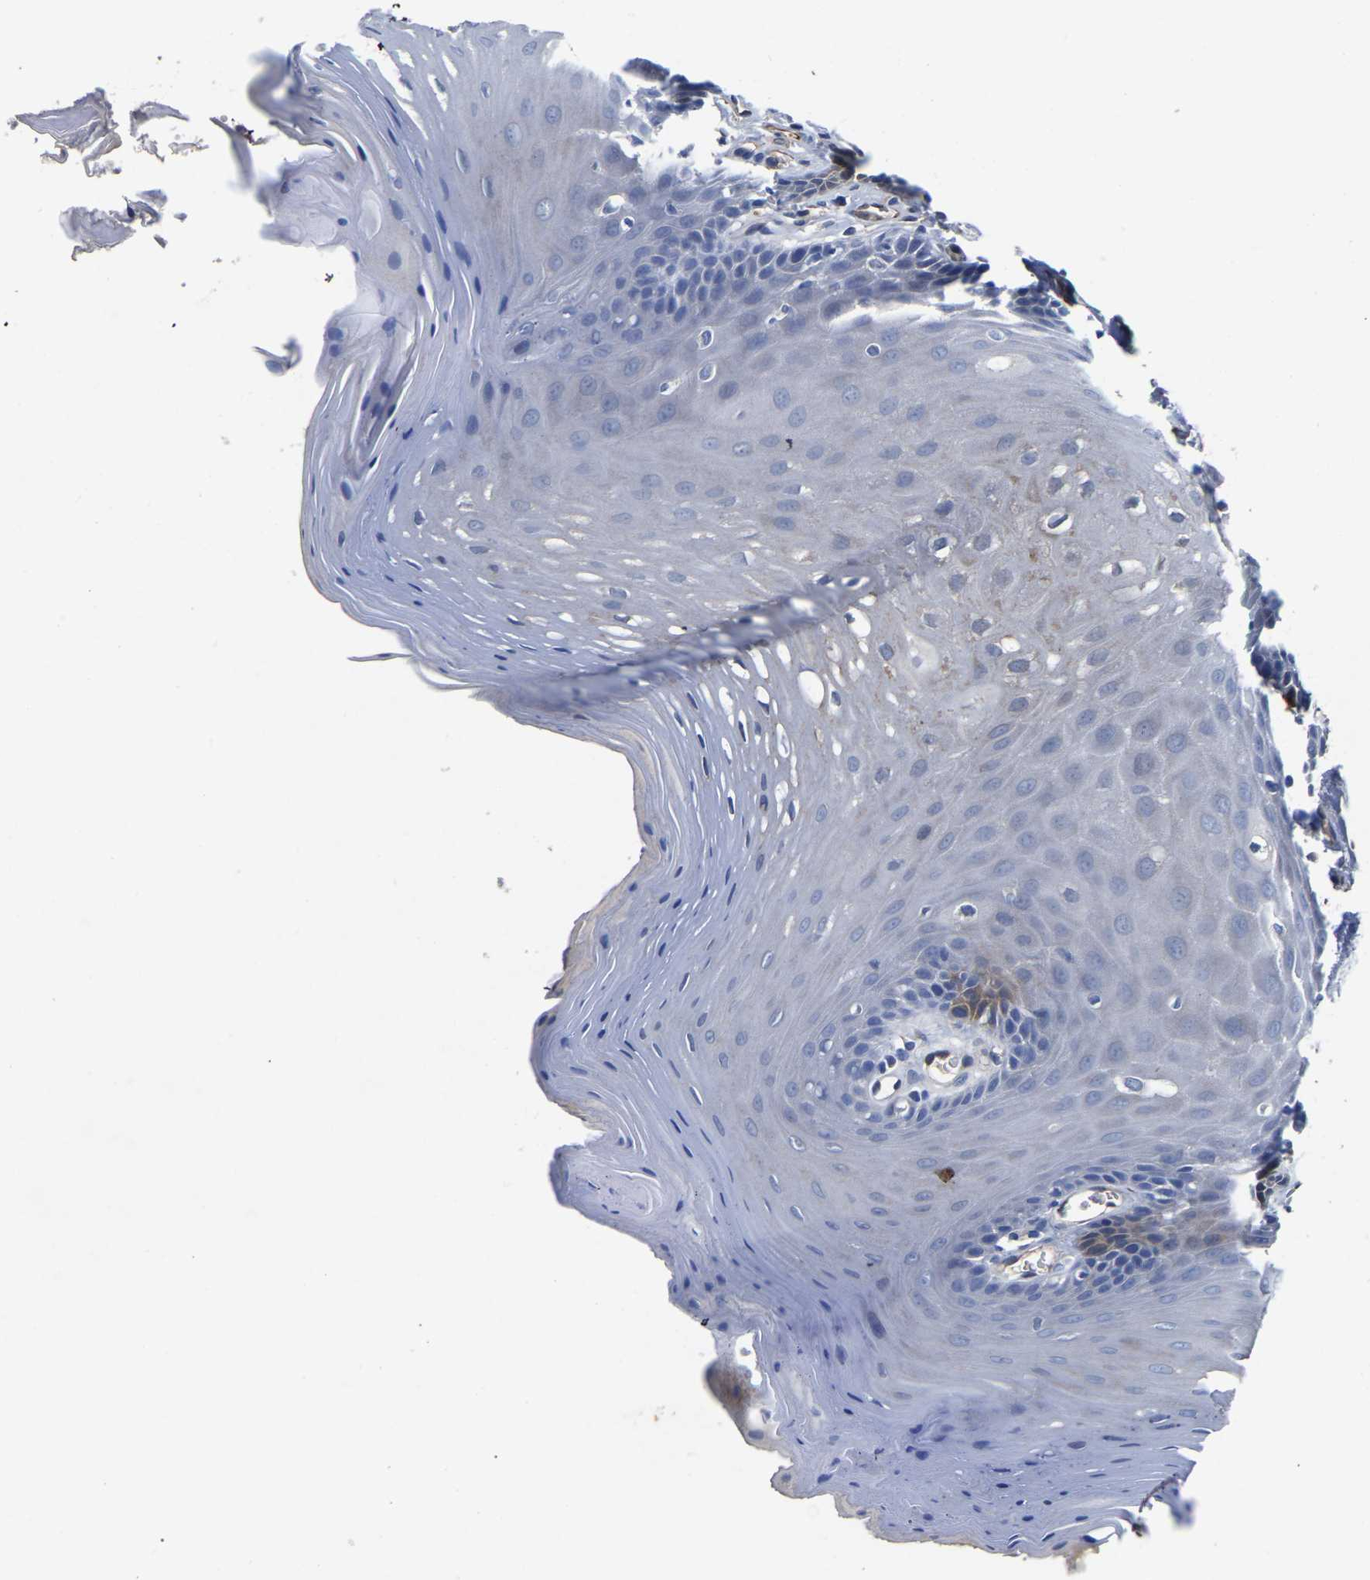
{"staining": {"intensity": "negative", "quantity": "none", "location": "none"}, "tissue": "oral mucosa", "cell_type": "Squamous epithelial cells", "image_type": "normal", "snomed": [{"axis": "morphology", "description": "Normal tissue, NOS"}, {"axis": "morphology", "description": "Squamous cell carcinoma, NOS"}, {"axis": "topography", "description": "Oral tissue"}, {"axis": "topography", "description": "Head-Neck"}], "caption": "Squamous epithelial cells are negative for brown protein staining in benign oral mucosa. (Brightfield microscopy of DAB immunohistochemistry at high magnification).", "gene": "ATG2B", "patient": {"sex": "male", "age": 71}}